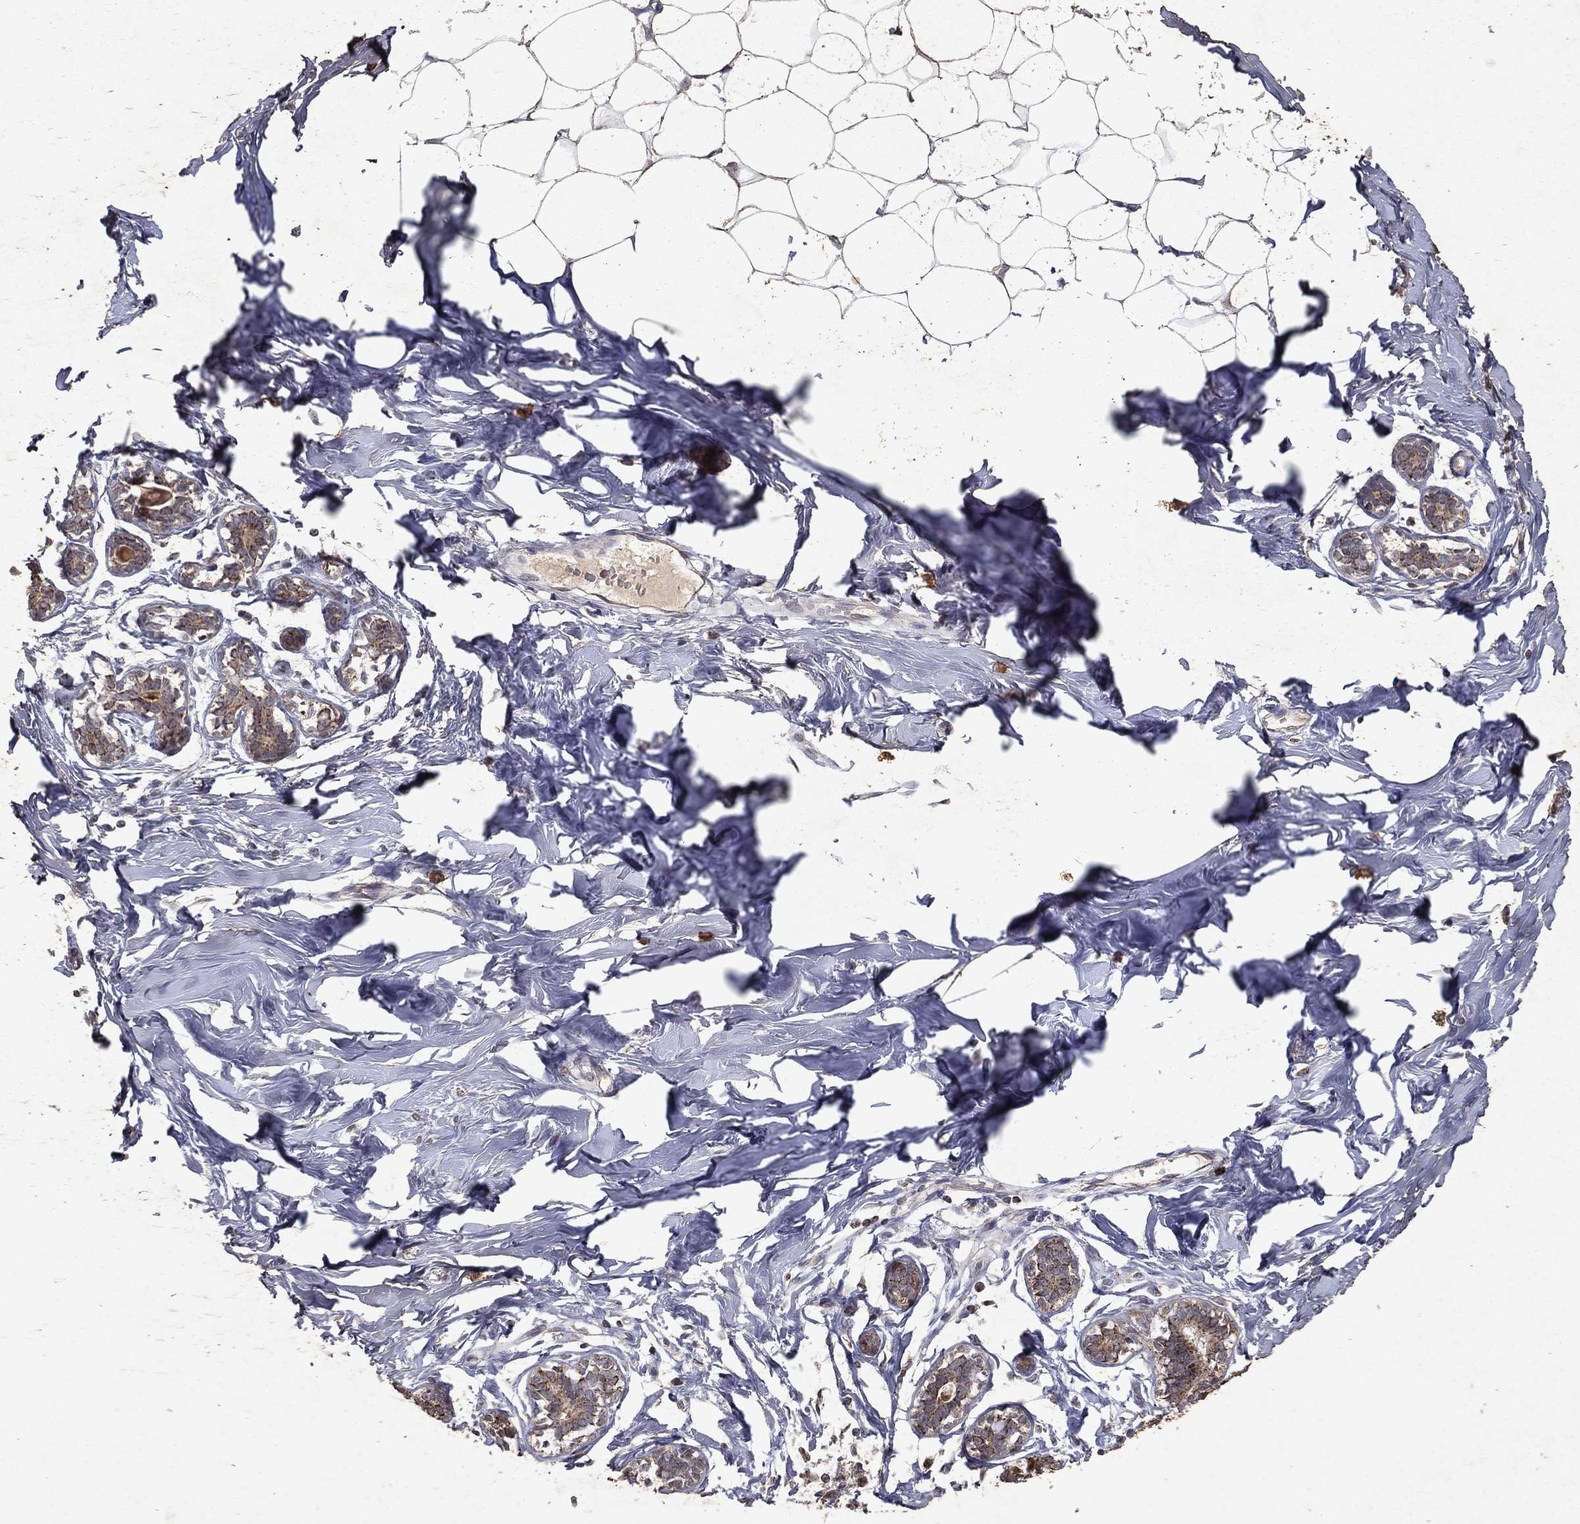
{"staining": {"intensity": "negative", "quantity": "none", "location": "none"}, "tissue": "breast", "cell_type": "Adipocytes", "image_type": "normal", "snomed": [{"axis": "morphology", "description": "Normal tissue, NOS"}, {"axis": "morphology", "description": "Lobular carcinoma, in situ"}, {"axis": "topography", "description": "Breast"}], "caption": "Immunohistochemistry (IHC) photomicrograph of normal breast: breast stained with DAB exhibits no significant protein positivity in adipocytes. (Stains: DAB IHC with hematoxylin counter stain, Microscopy: brightfield microscopy at high magnification).", "gene": "PYROXD2", "patient": {"sex": "female", "age": 35}}